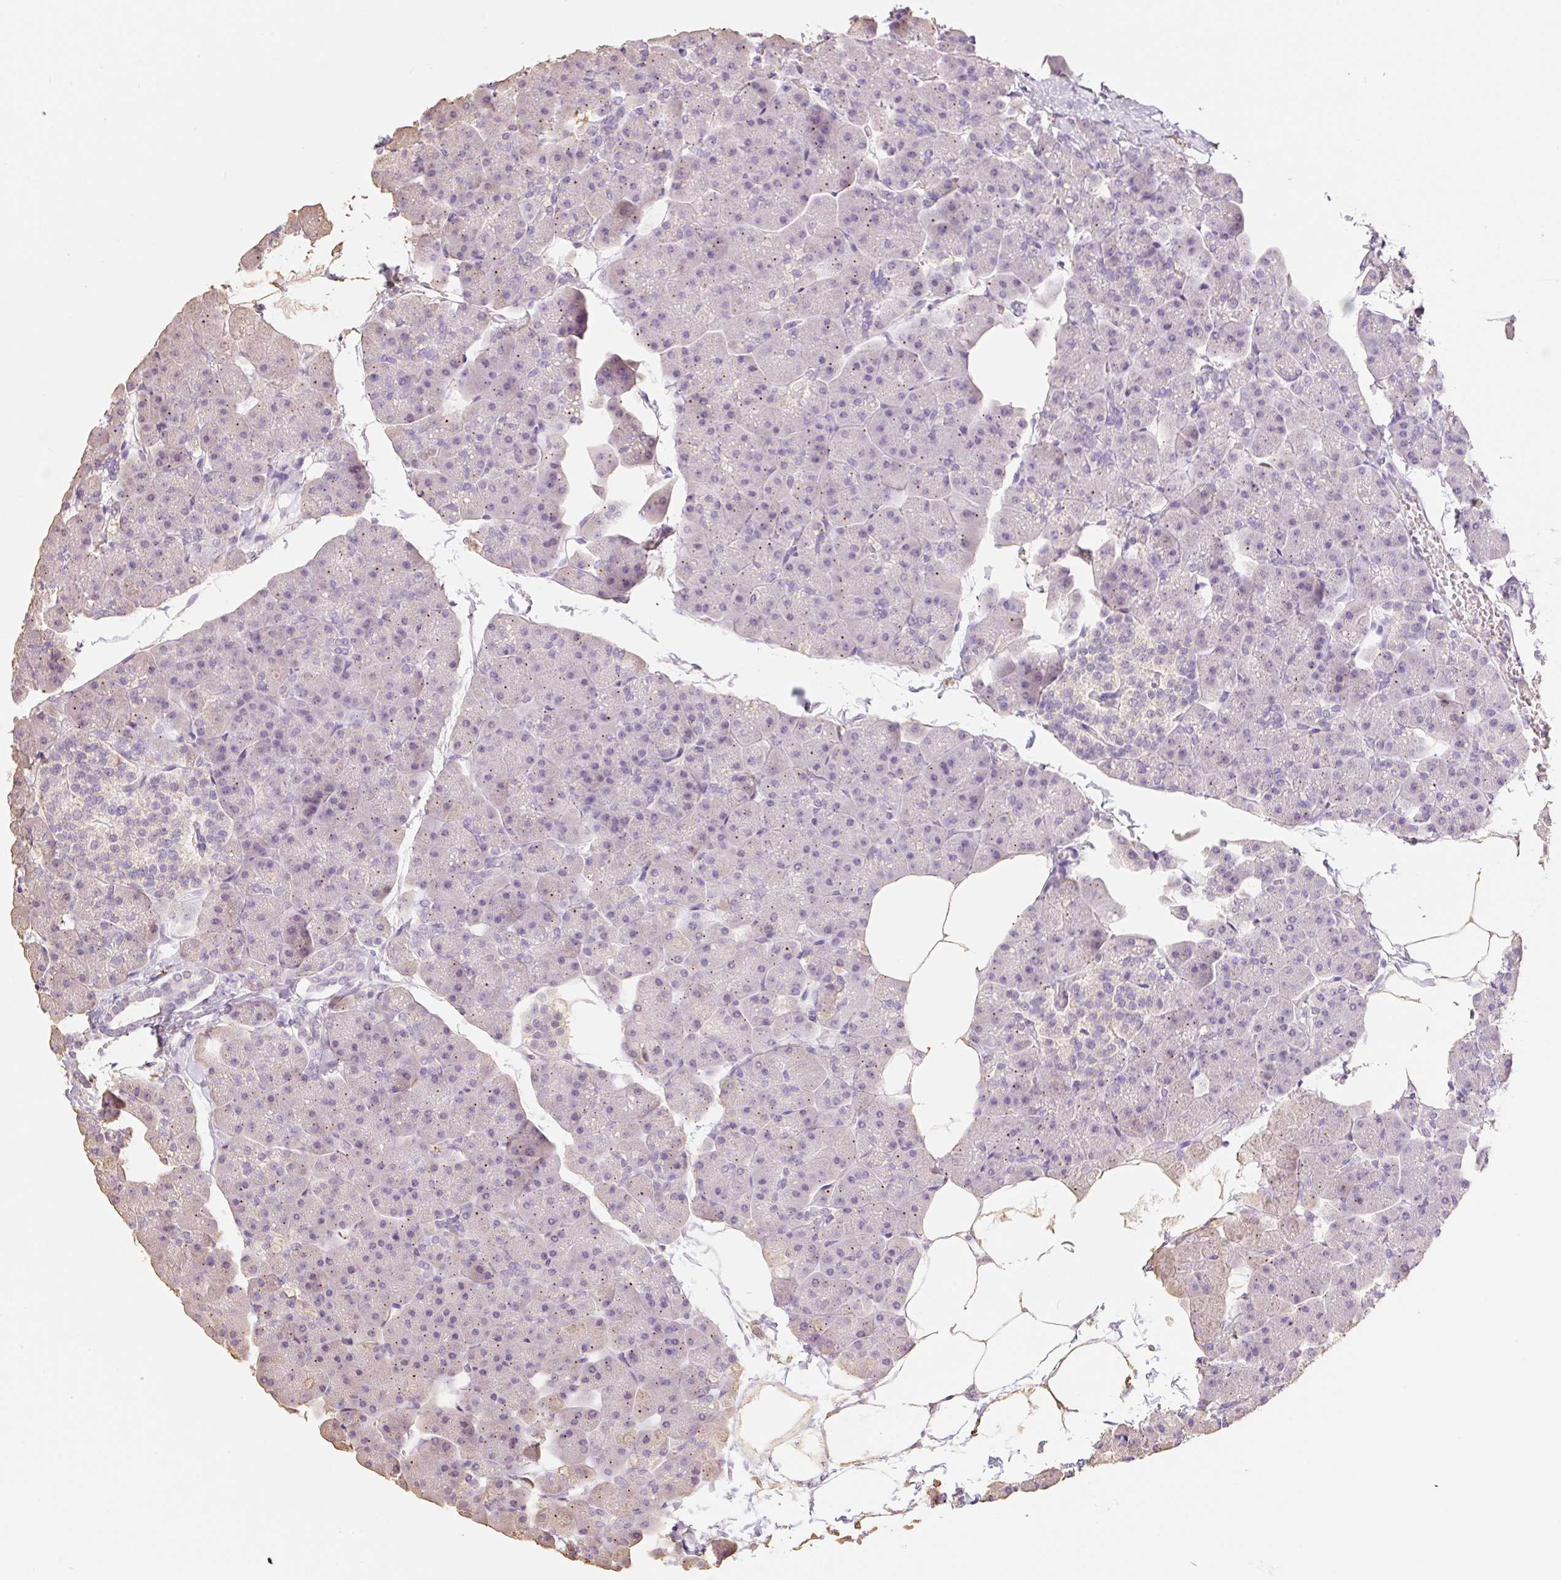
{"staining": {"intensity": "weak", "quantity": "<25%", "location": "cytoplasmic/membranous"}, "tissue": "pancreas", "cell_type": "Exocrine glandular cells", "image_type": "normal", "snomed": [{"axis": "morphology", "description": "Normal tissue, NOS"}, {"axis": "topography", "description": "Pancreas"}], "caption": "DAB immunohistochemical staining of unremarkable human pancreas exhibits no significant expression in exocrine glandular cells.", "gene": "MBOAT7", "patient": {"sex": "male", "age": 35}}